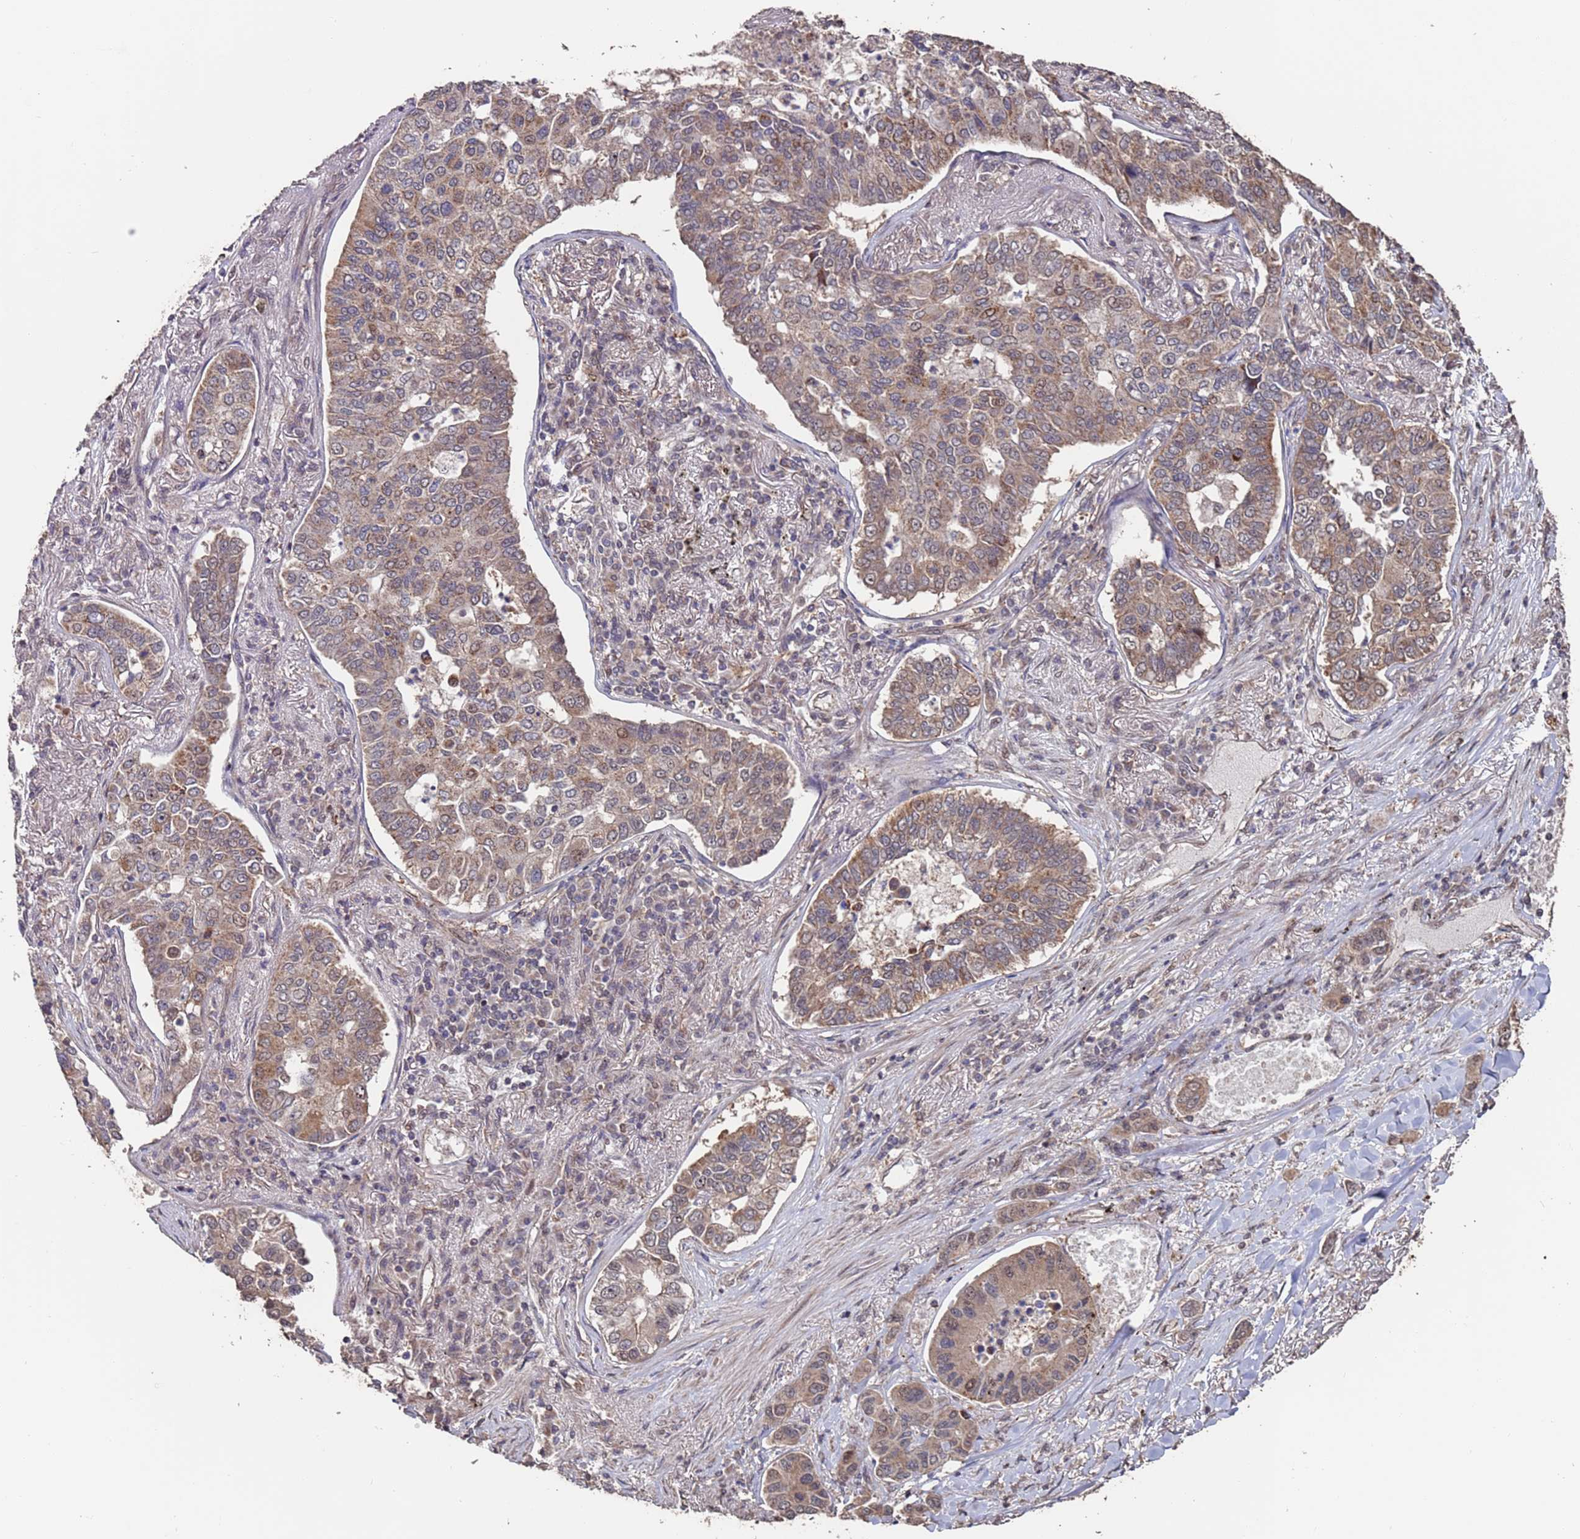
{"staining": {"intensity": "weak", "quantity": "25%-75%", "location": "cytoplasmic/membranous,nuclear"}, "tissue": "lung cancer", "cell_type": "Tumor cells", "image_type": "cancer", "snomed": [{"axis": "morphology", "description": "Adenocarcinoma, NOS"}, {"axis": "topography", "description": "Lung"}], "caption": "This histopathology image demonstrates lung adenocarcinoma stained with IHC to label a protein in brown. The cytoplasmic/membranous and nuclear of tumor cells show weak positivity for the protein. Nuclei are counter-stained blue.", "gene": "PRR7", "patient": {"sex": "male", "age": 49}}